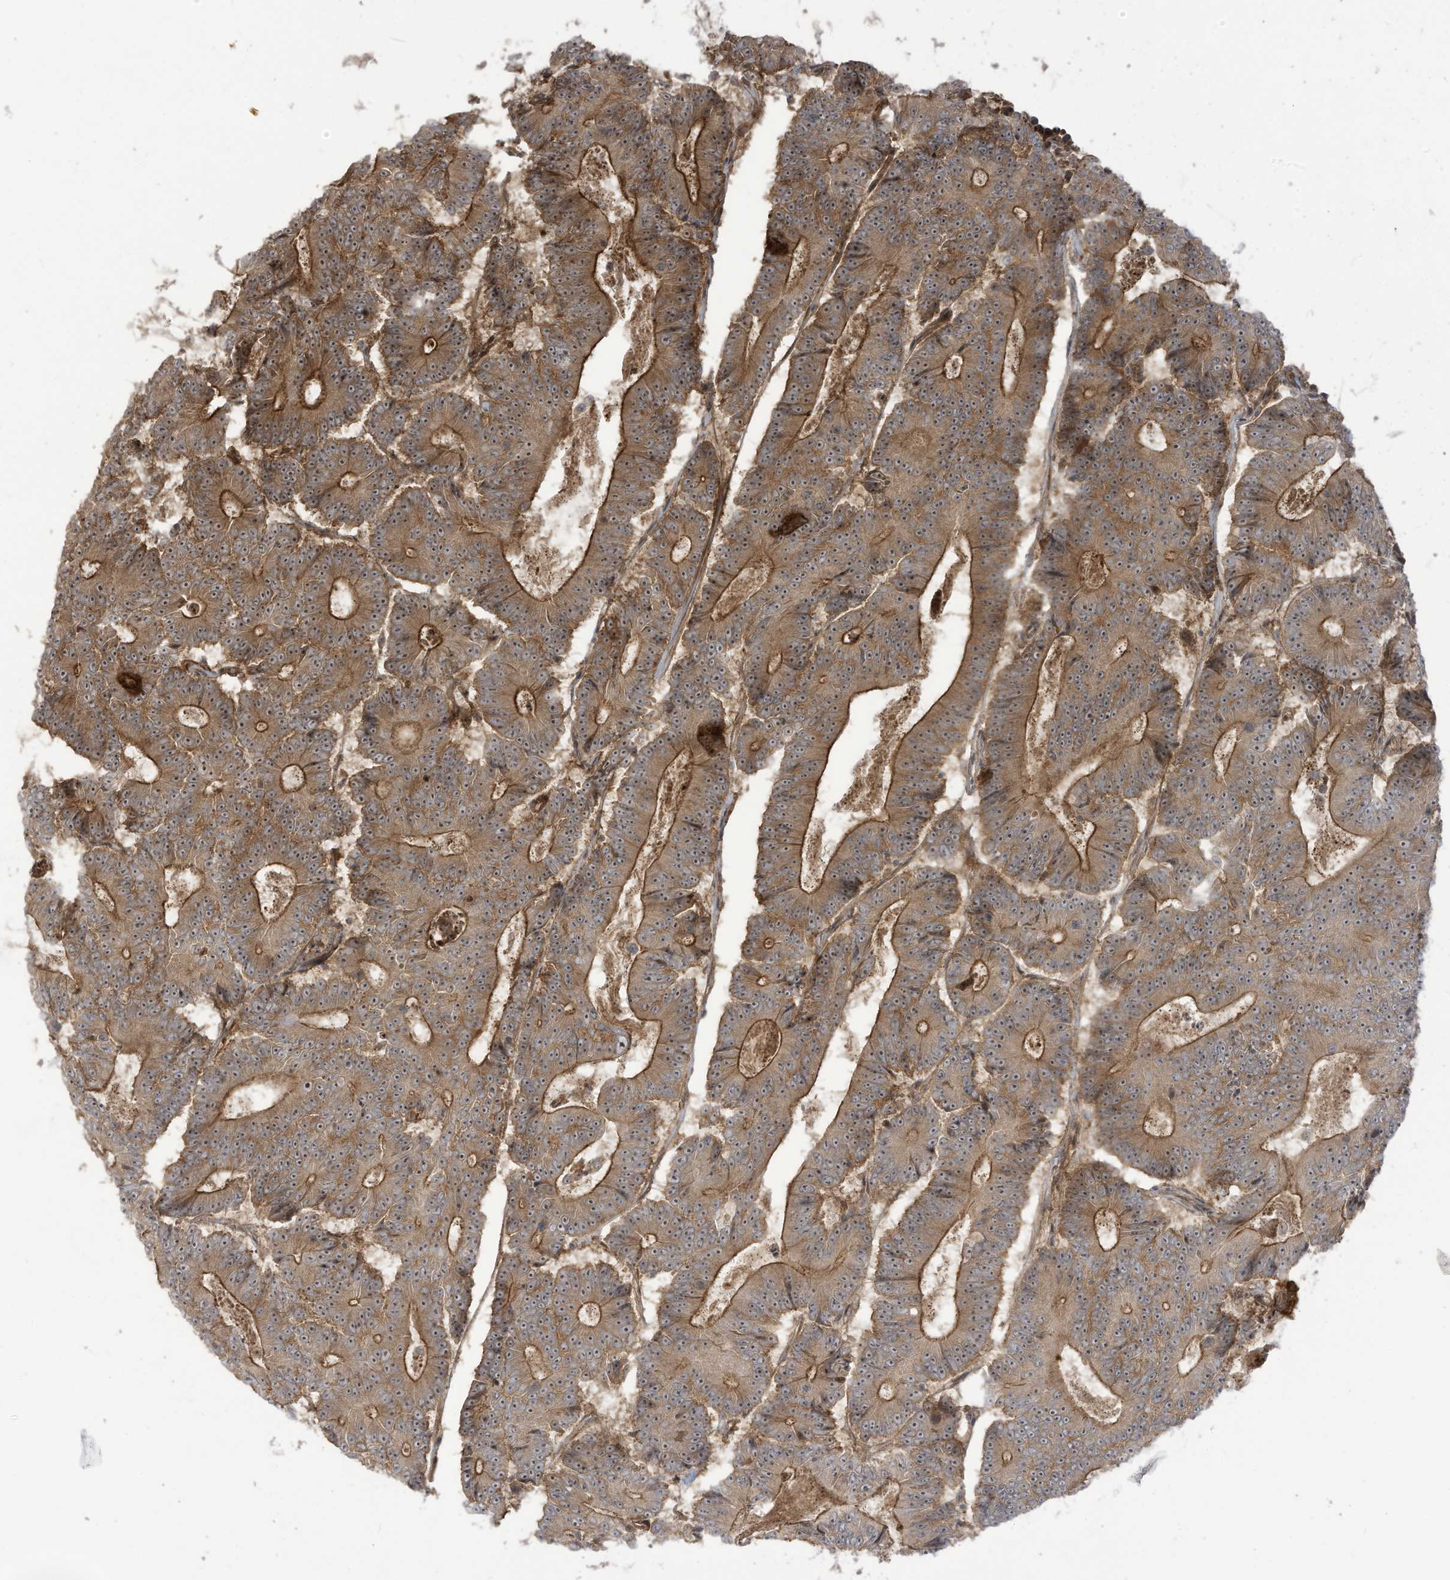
{"staining": {"intensity": "moderate", "quantity": ">75%", "location": "cytoplasmic/membranous"}, "tissue": "colorectal cancer", "cell_type": "Tumor cells", "image_type": "cancer", "snomed": [{"axis": "morphology", "description": "Adenocarcinoma, NOS"}, {"axis": "topography", "description": "Colon"}], "caption": "Adenocarcinoma (colorectal) tissue shows moderate cytoplasmic/membranous expression in about >75% of tumor cells, visualized by immunohistochemistry.", "gene": "ENTR1", "patient": {"sex": "male", "age": 83}}